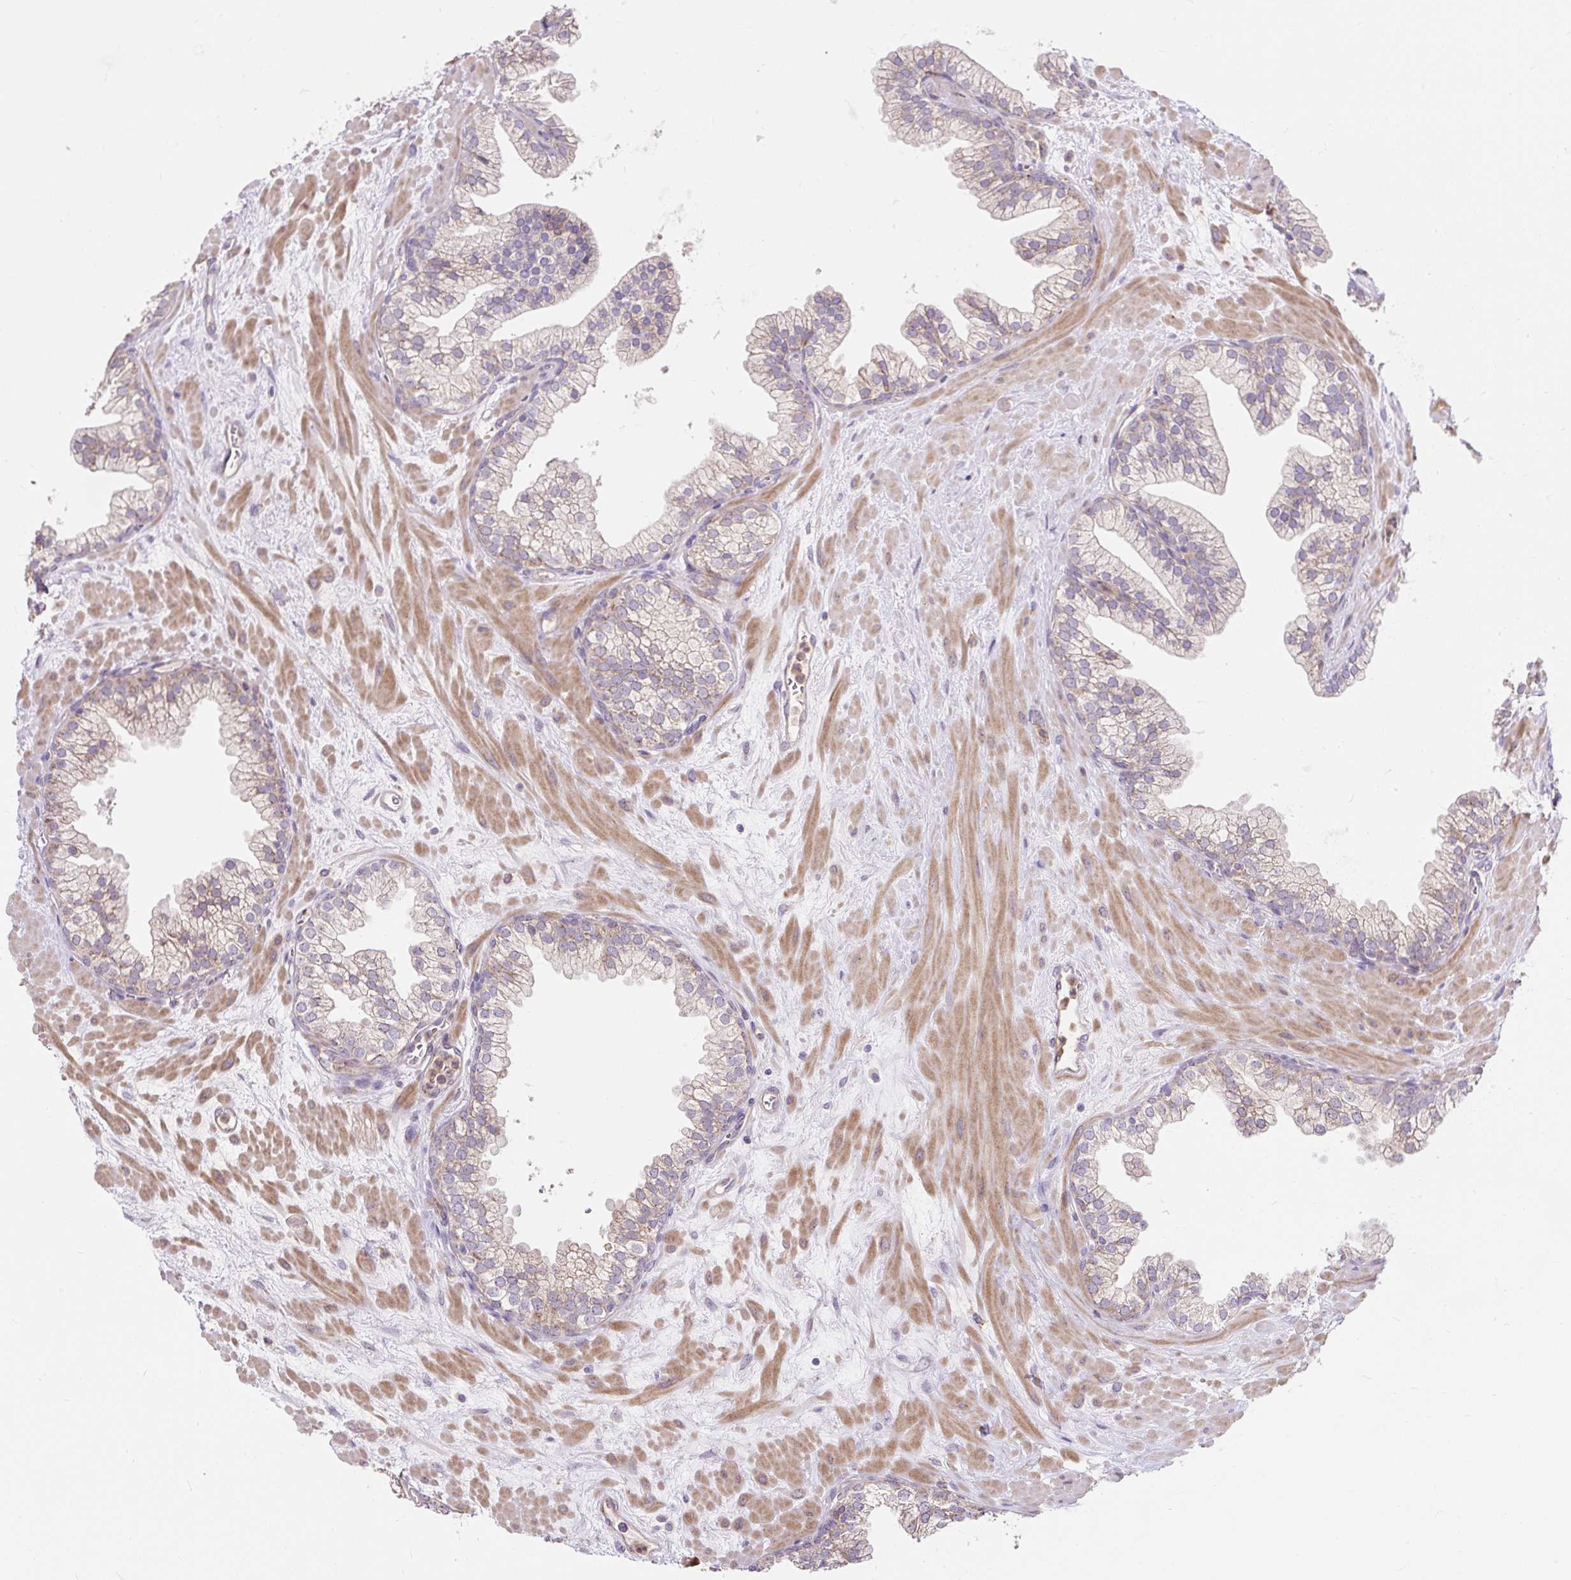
{"staining": {"intensity": "moderate", "quantity": "25%-75%", "location": "cytoplasmic/membranous"}, "tissue": "prostate", "cell_type": "Glandular cells", "image_type": "normal", "snomed": [{"axis": "morphology", "description": "Normal tissue, NOS"}, {"axis": "topography", "description": "Prostate"}, {"axis": "topography", "description": "Peripheral nerve tissue"}], "caption": "Unremarkable prostate was stained to show a protein in brown. There is medium levels of moderate cytoplasmic/membranous positivity in about 25%-75% of glandular cells.", "gene": "TRIAP1", "patient": {"sex": "male", "age": 61}}